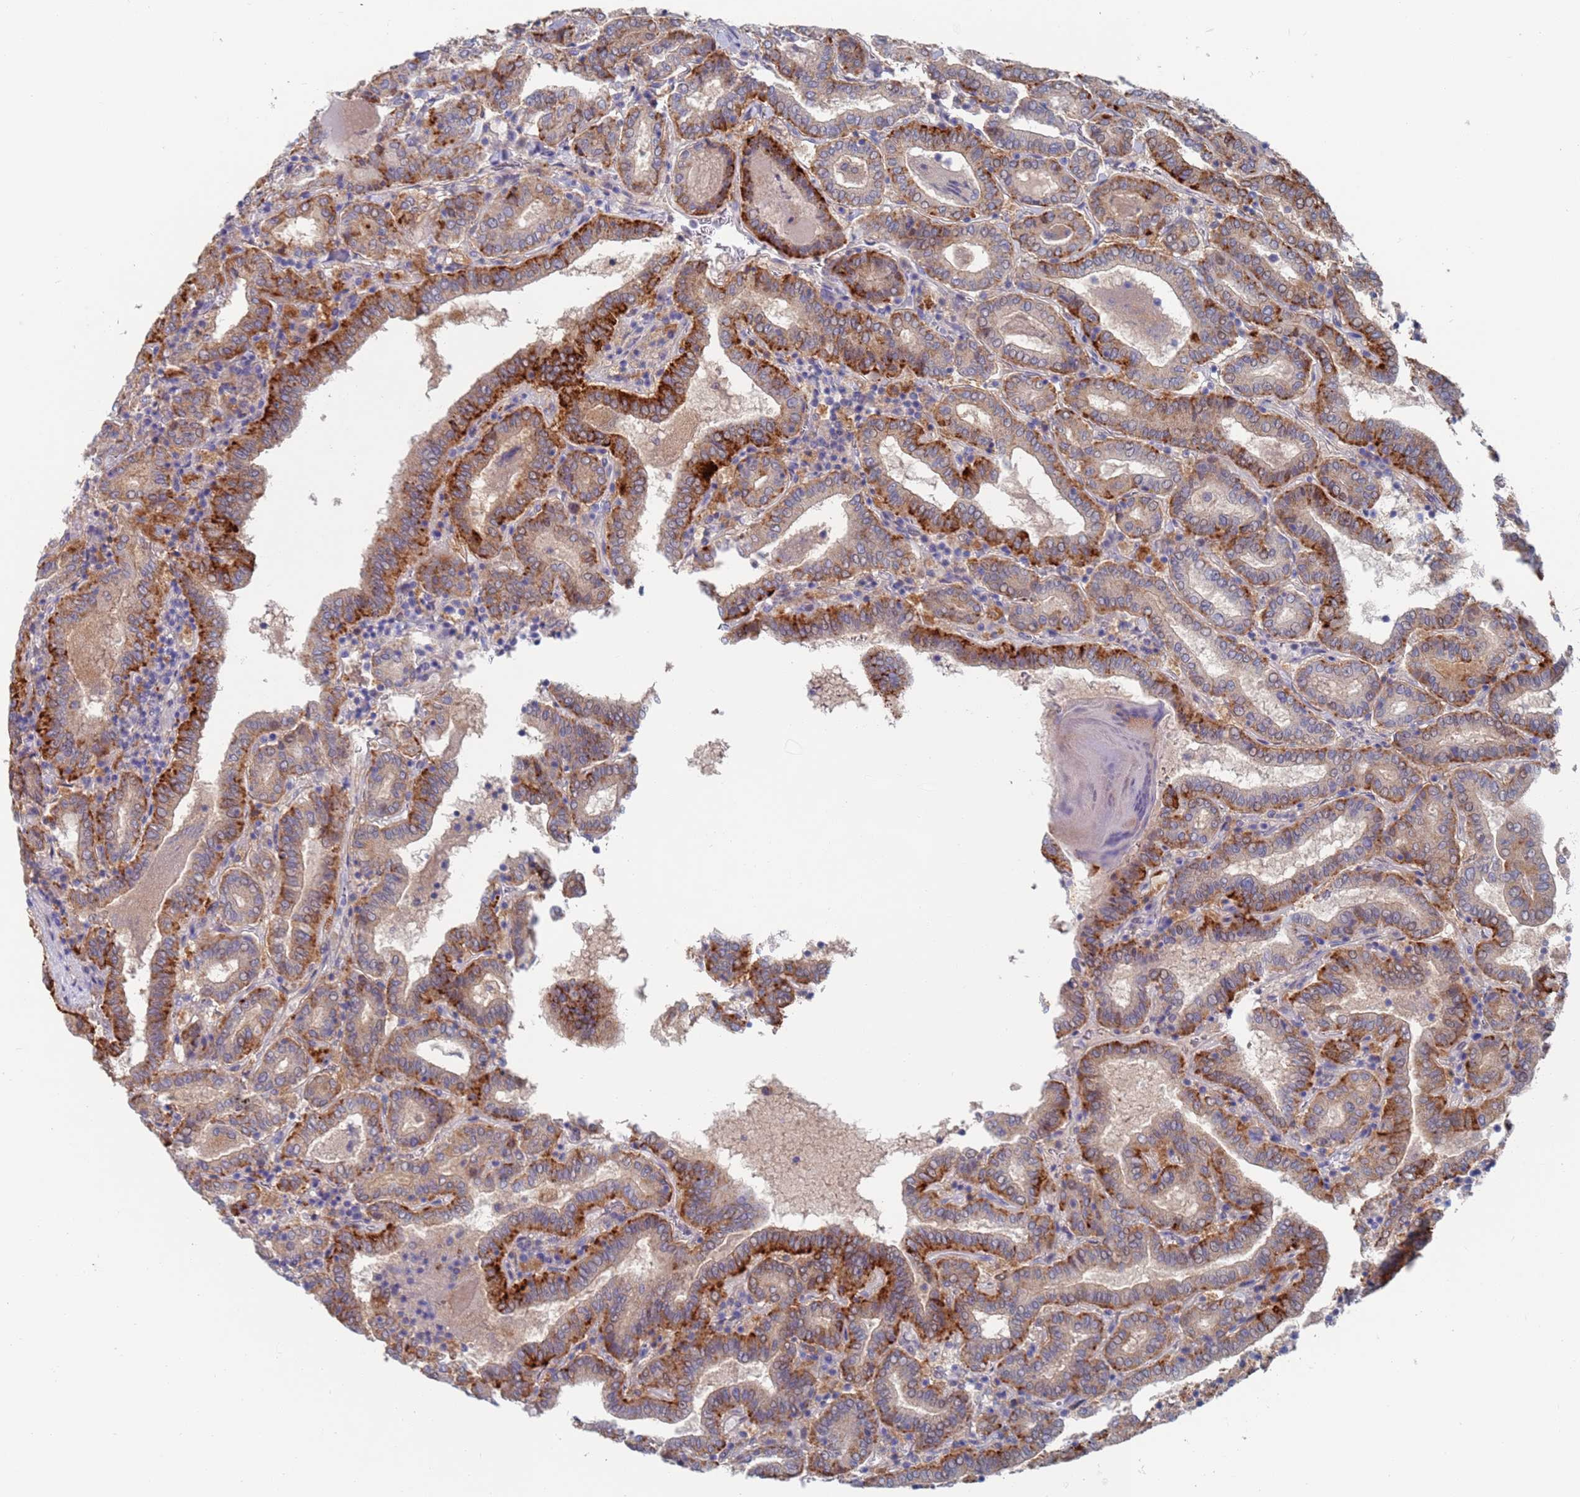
{"staining": {"intensity": "strong", "quantity": "25%-75%", "location": "cytoplasmic/membranous"}, "tissue": "thyroid cancer", "cell_type": "Tumor cells", "image_type": "cancer", "snomed": [{"axis": "morphology", "description": "Papillary adenocarcinoma, NOS"}, {"axis": "topography", "description": "Thyroid gland"}], "caption": "Thyroid cancer (papillary adenocarcinoma) stained with immunohistochemistry demonstrates strong cytoplasmic/membranous positivity in approximately 25%-75% of tumor cells. (DAB (3,3'-diaminobenzidine) IHC, brown staining for protein, blue staining for nuclei).", "gene": "FUCA1", "patient": {"sex": "female", "age": 72}}